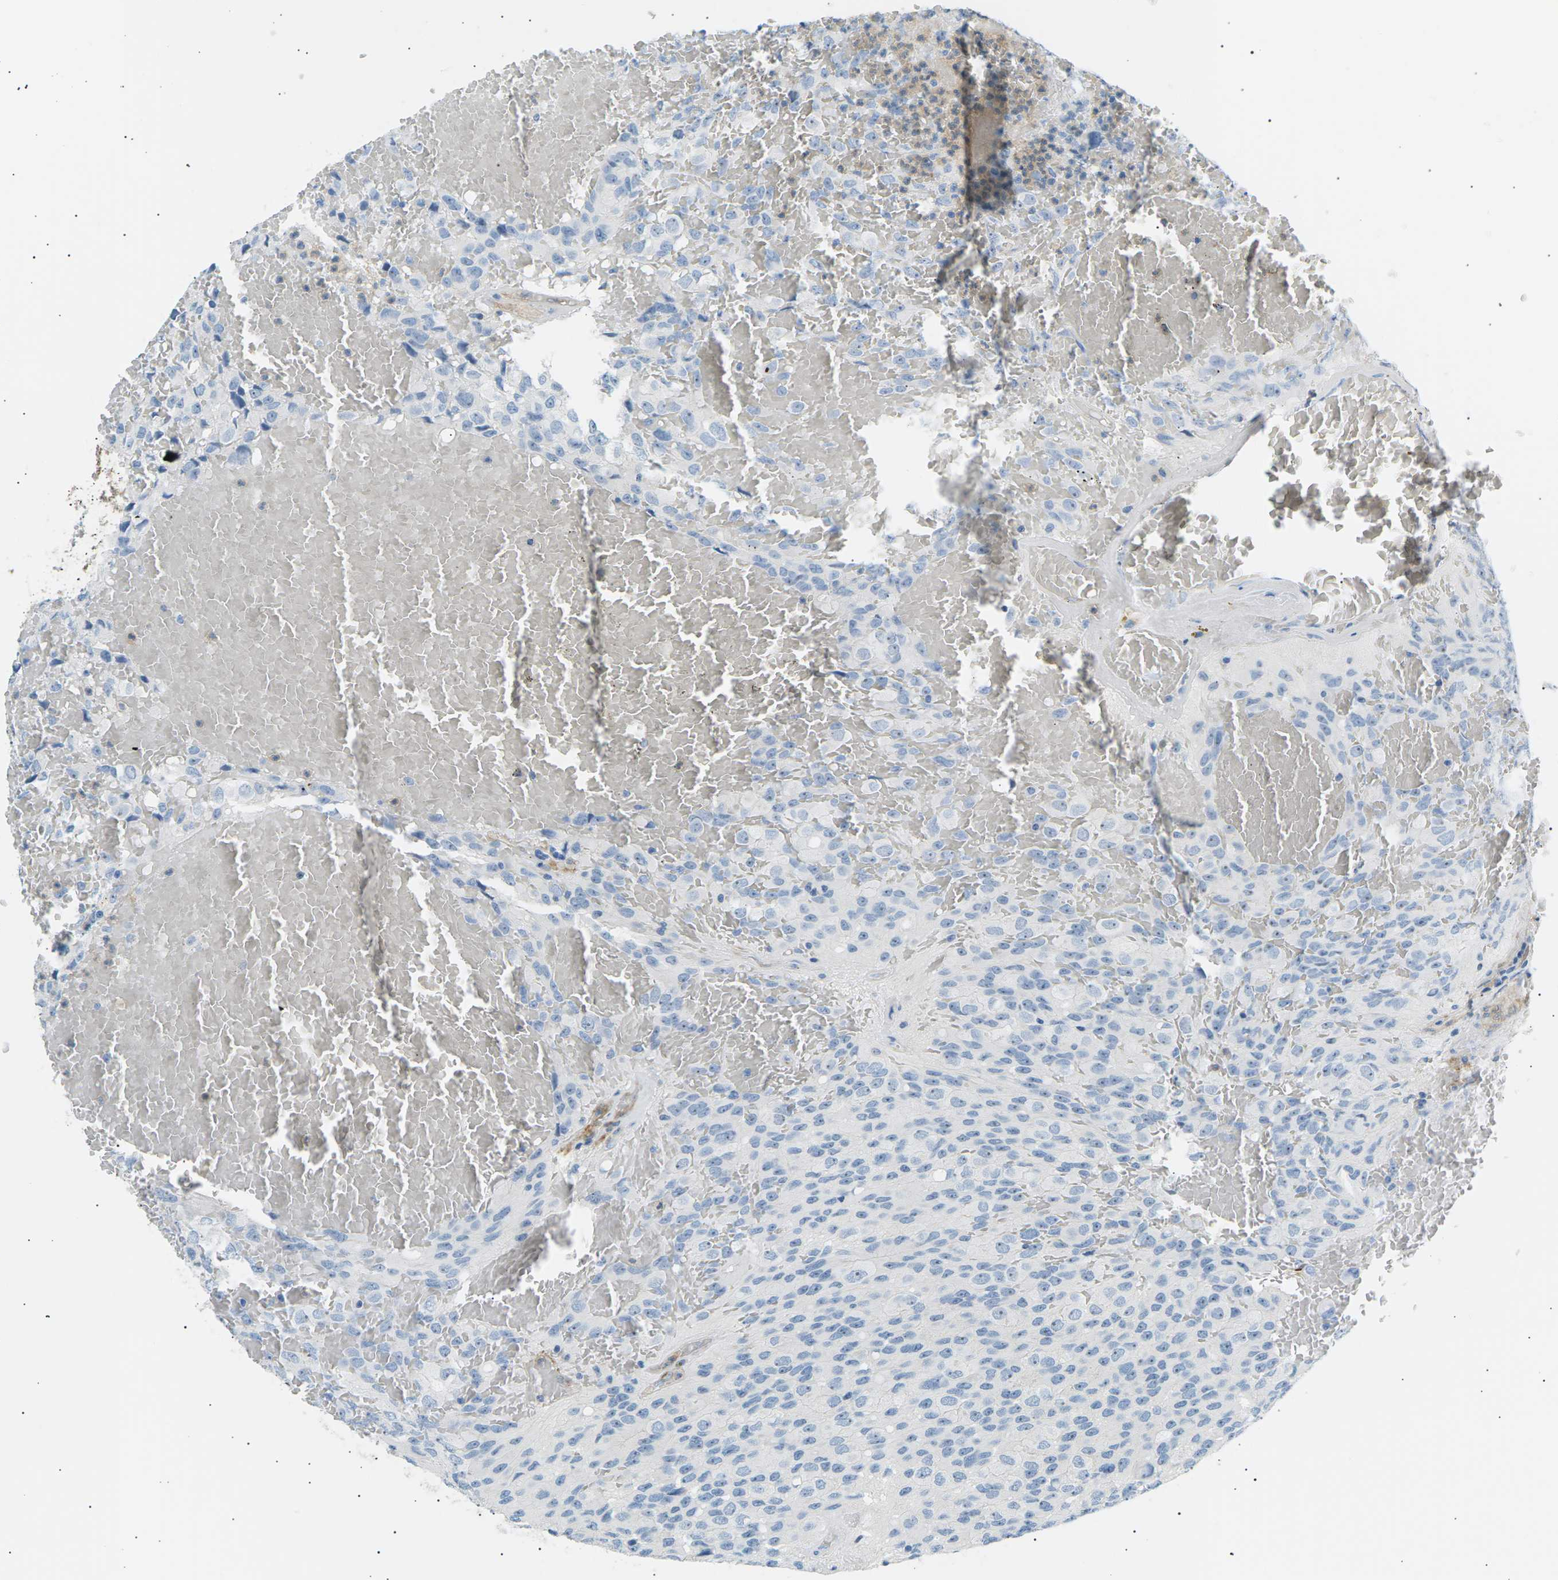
{"staining": {"intensity": "negative", "quantity": "none", "location": "none"}, "tissue": "glioma", "cell_type": "Tumor cells", "image_type": "cancer", "snomed": [{"axis": "morphology", "description": "Glioma, malignant, High grade"}, {"axis": "topography", "description": "Brain"}], "caption": "Tumor cells are negative for brown protein staining in glioma. (DAB (3,3'-diaminobenzidine) IHC visualized using brightfield microscopy, high magnification).", "gene": "SEPTIN5", "patient": {"sex": "male", "age": 32}}